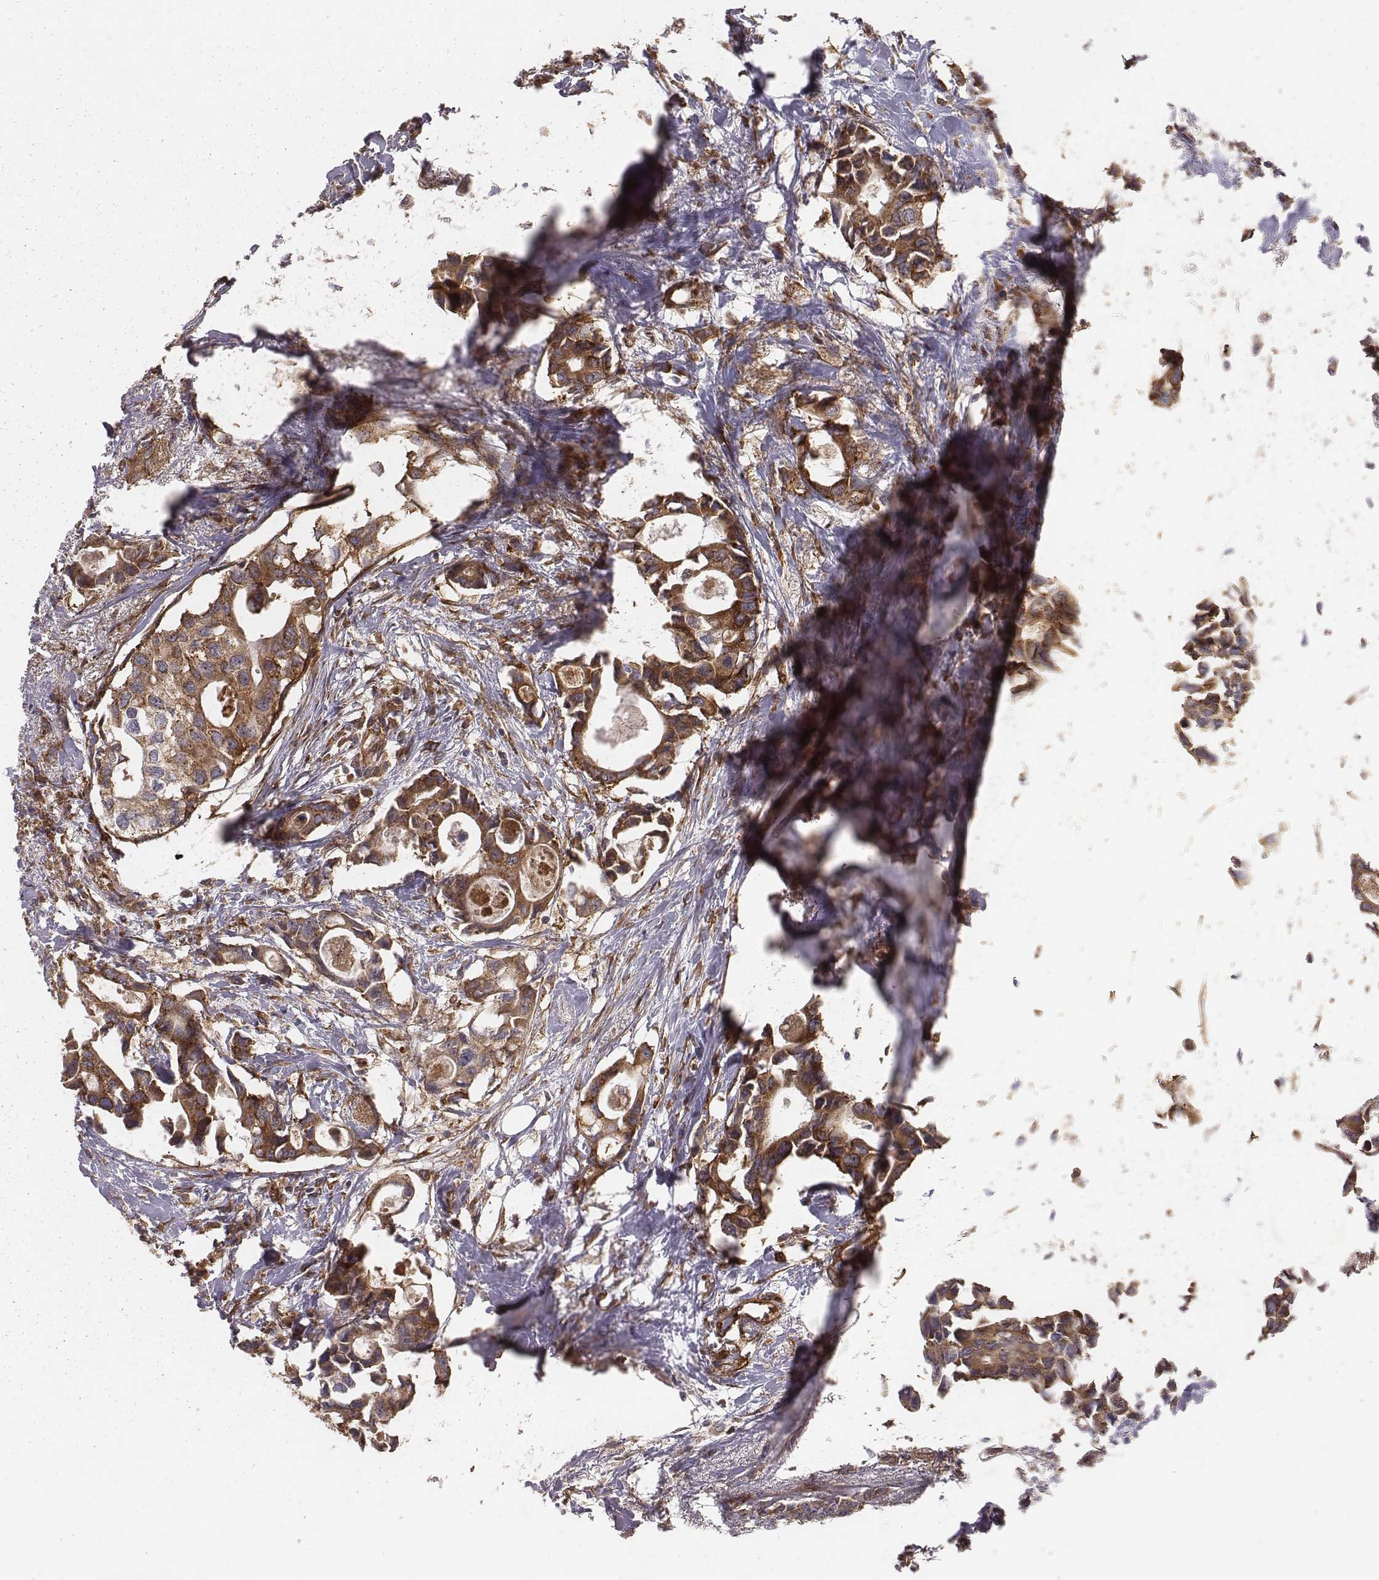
{"staining": {"intensity": "moderate", "quantity": ">75%", "location": "cytoplasmic/membranous"}, "tissue": "breast cancer", "cell_type": "Tumor cells", "image_type": "cancer", "snomed": [{"axis": "morphology", "description": "Duct carcinoma"}, {"axis": "topography", "description": "Breast"}], "caption": "Protein expression analysis of breast cancer shows moderate cytoplasmic/membranous positivity in approximately >75% of tumor cells.", "gene": "TXLNA", "patient": {"sex": "female", "age": 83}}